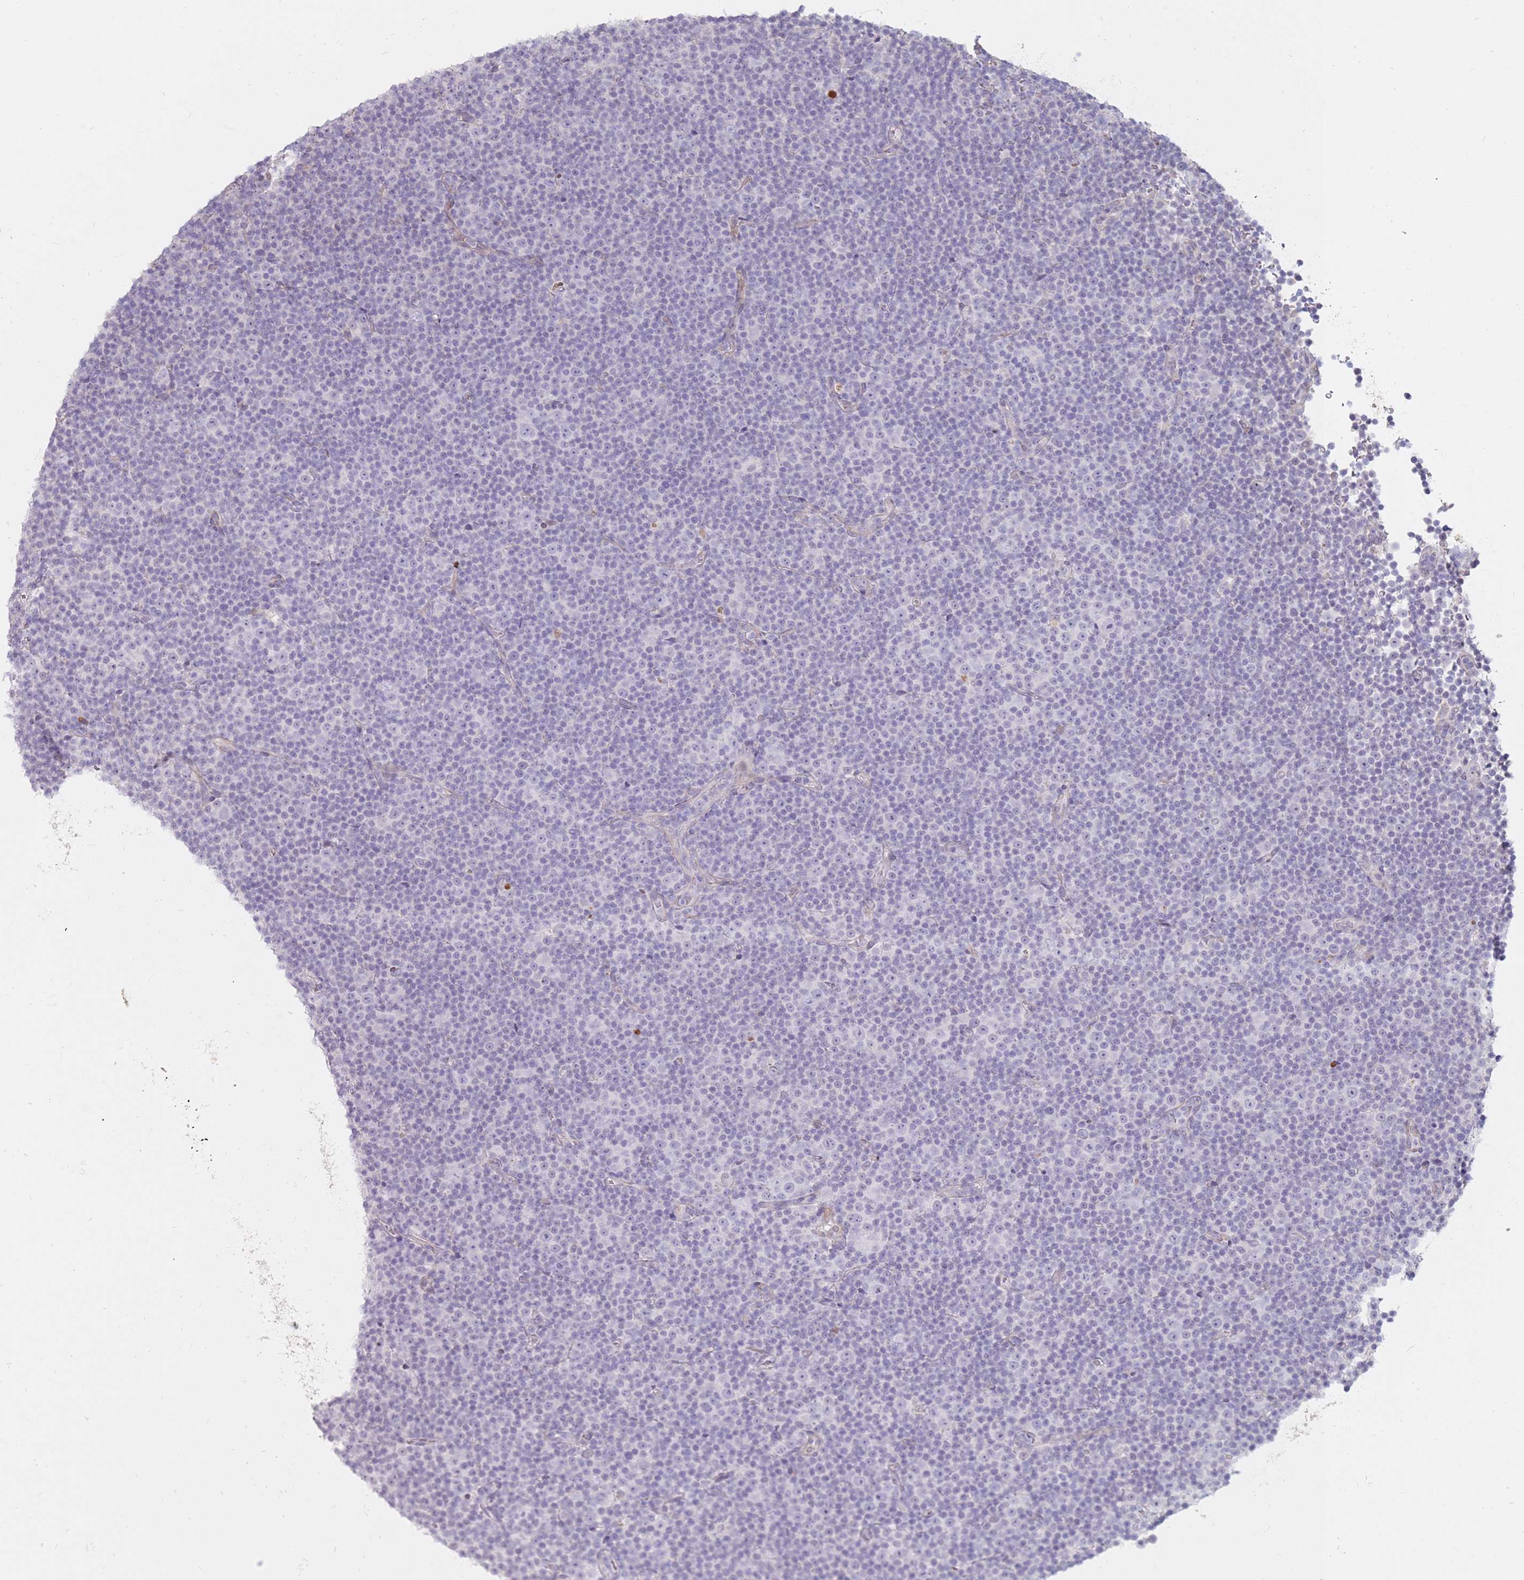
{"staining": {"intensity": "negative", "quantity": "none", "location": "none"}, "tissue": "lymphoma", "cell_type": "Tumor cells", "image_type": "cancer", "snomed": [{"axis": "morphology", "description": "Malignant lymphoma, non-Hodgkin's type, Low grade"}, {"axis": "topography", "description": "Lymph node"}], "caption": "Human low-grade malignant lymphoma, non-Hodgkin's type stained for a protein using IHC exhibits no staining in tumor cells.", "gene": "DXO", "patient": {"sex": "female", "age": 67}}